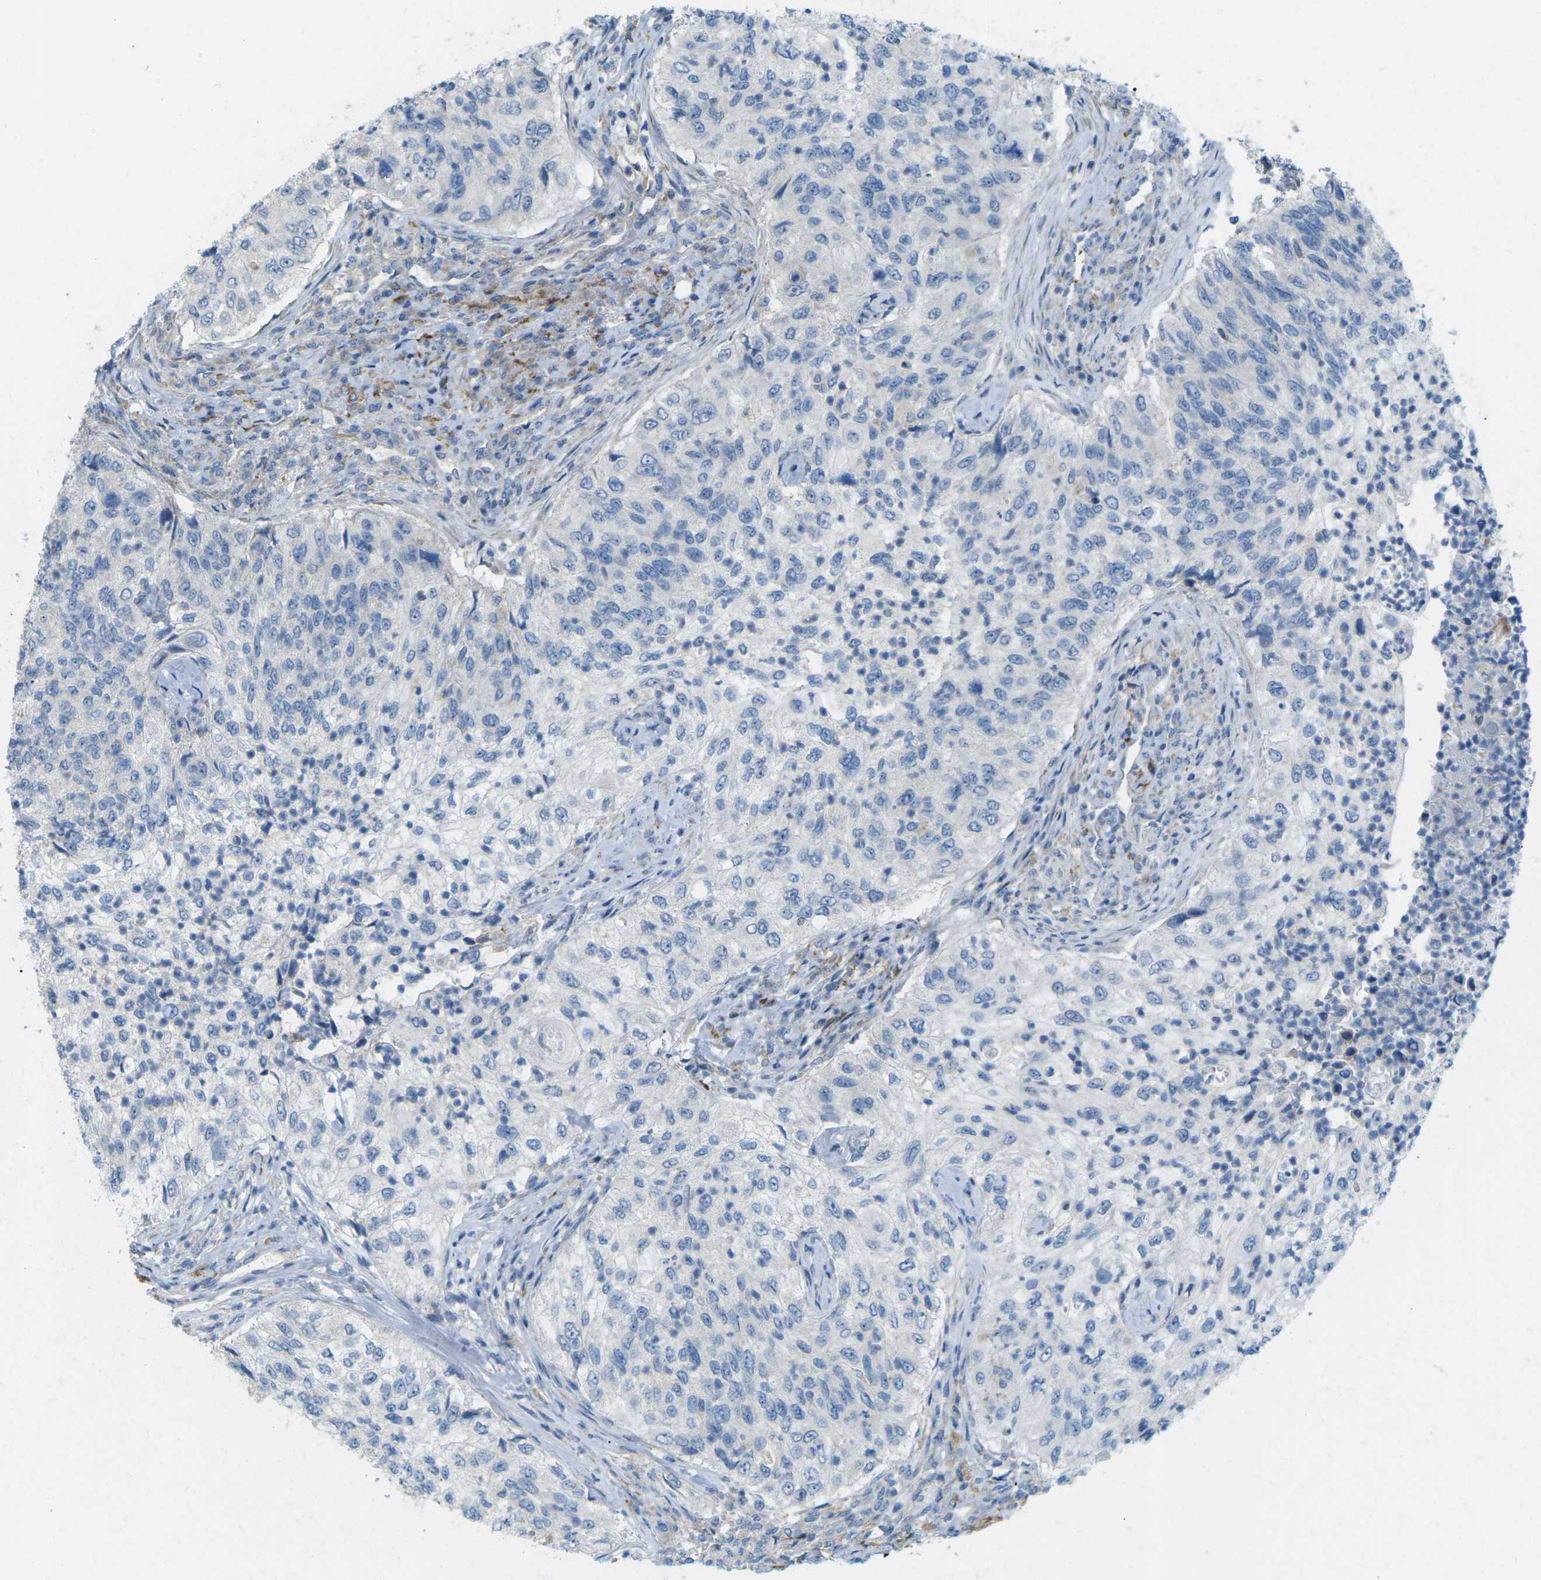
{"staining": {"intensity": "negative", "quantity": "none", "location": "none"}, "tissue": "urothelial cancer", "cell_type": "Tumor cells", "image_type": "cancer", "snomed": [{"axis": "morphology", "description": "Urothelial carcinoma, High grade"}, {"axis": "topography", "description": "Urinary bladder"}], "caption": "Tumor cells are negative for brown protein staining in high-grade urothelial carcinoma. (DAB (3,3'-diaminobenzidine) immunohistochemistry (IHC) with hematoxylin counter stain).", "gene": "MYLK4", "patient": {"sex": "female", "age": 60}}